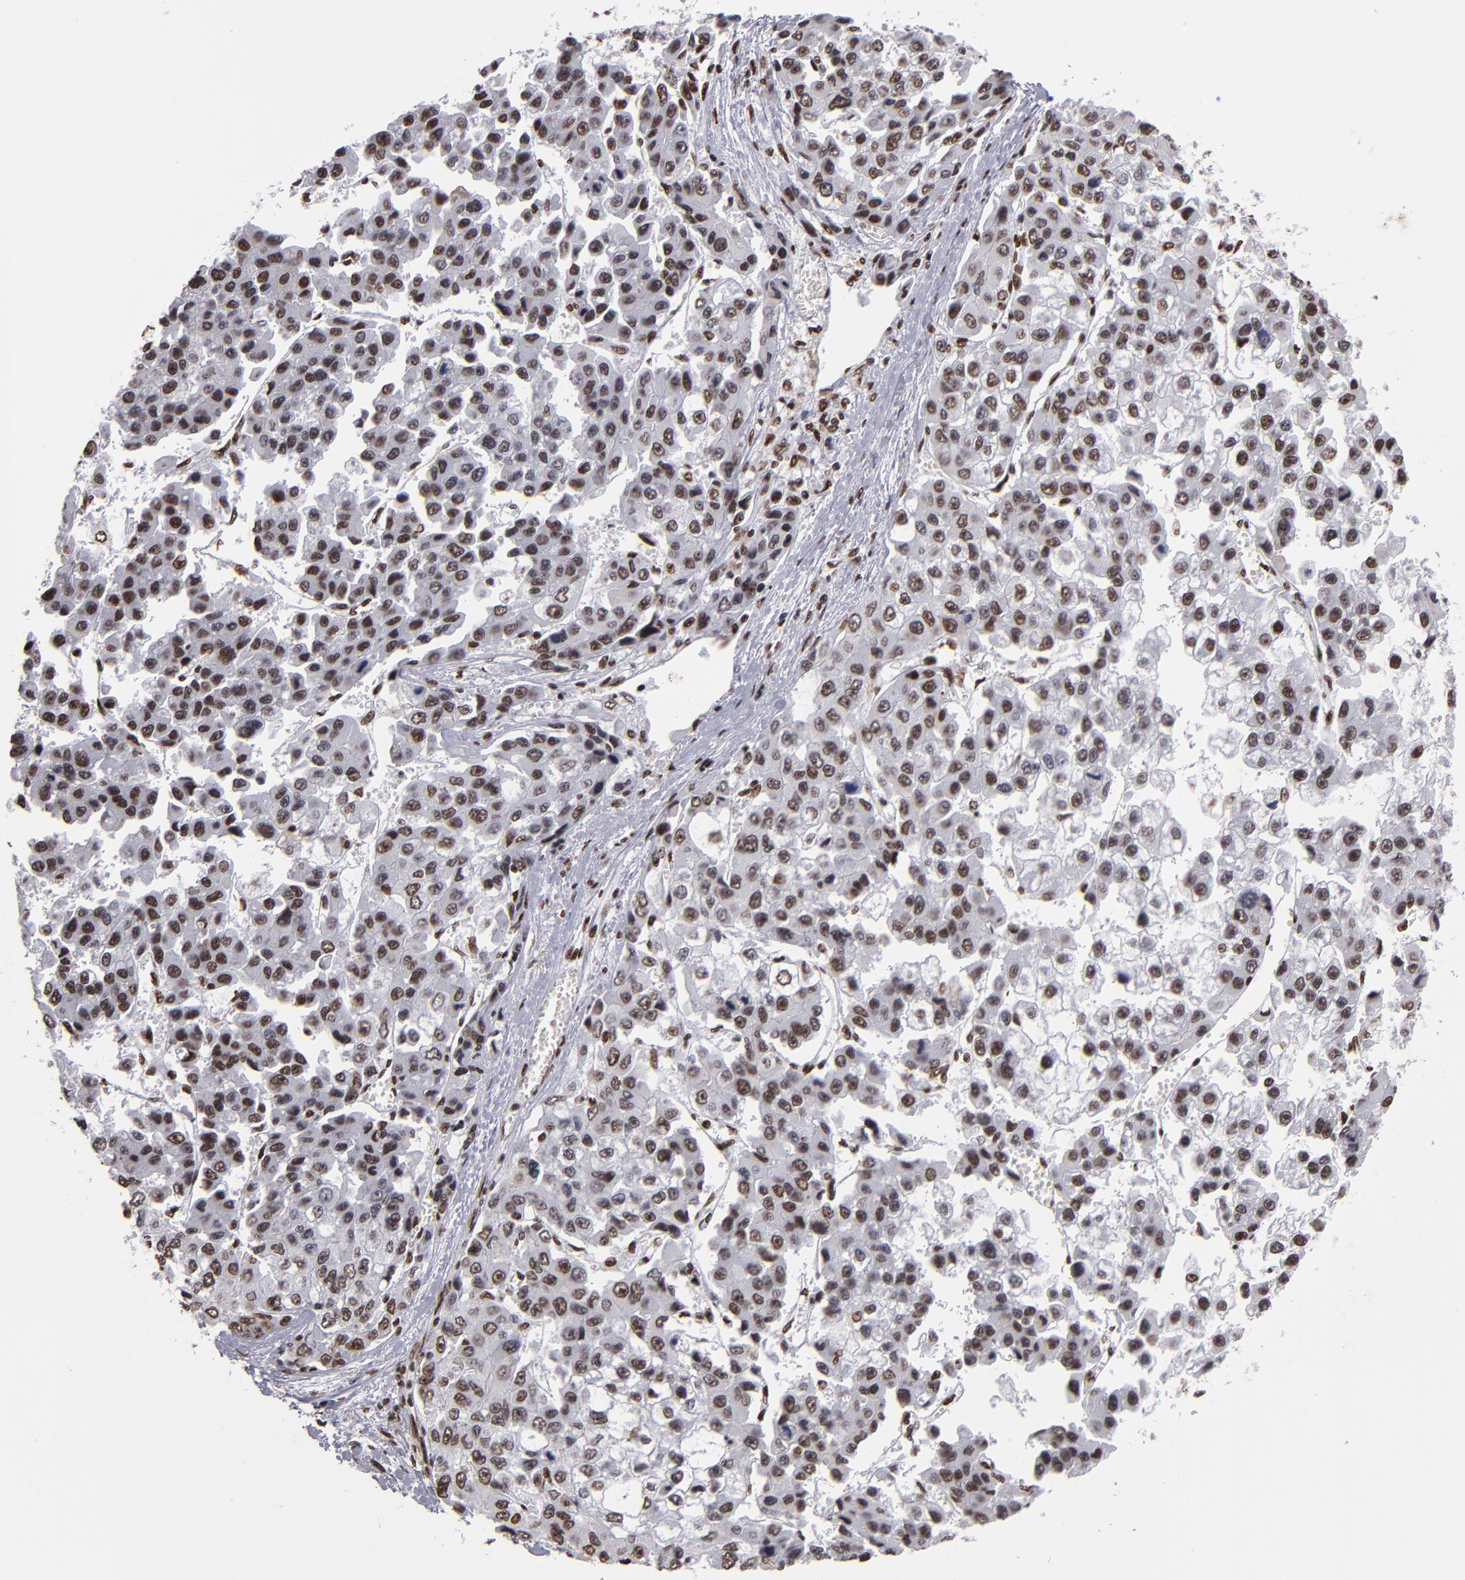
{"staining": {"intensity": "moderate", "quantity": ">75%", "location": "nuclear"}, "tissue": "liver cancer", "cell_type": "Tumor cells", "image_type": "cancer", "snomed": [{"axis": "morphology", "description": "Carcinoma, Hepatocellular, NOS"}, {"axis": "topography", "description": "Liver"}], "caption": "The histopathology image reveals staining of liver cancer, revealing moderate nuclear protein positivity (brown color) within tumor cells.", "gene": "MRE11", "patient": {"sex": "female", "age": 66}}